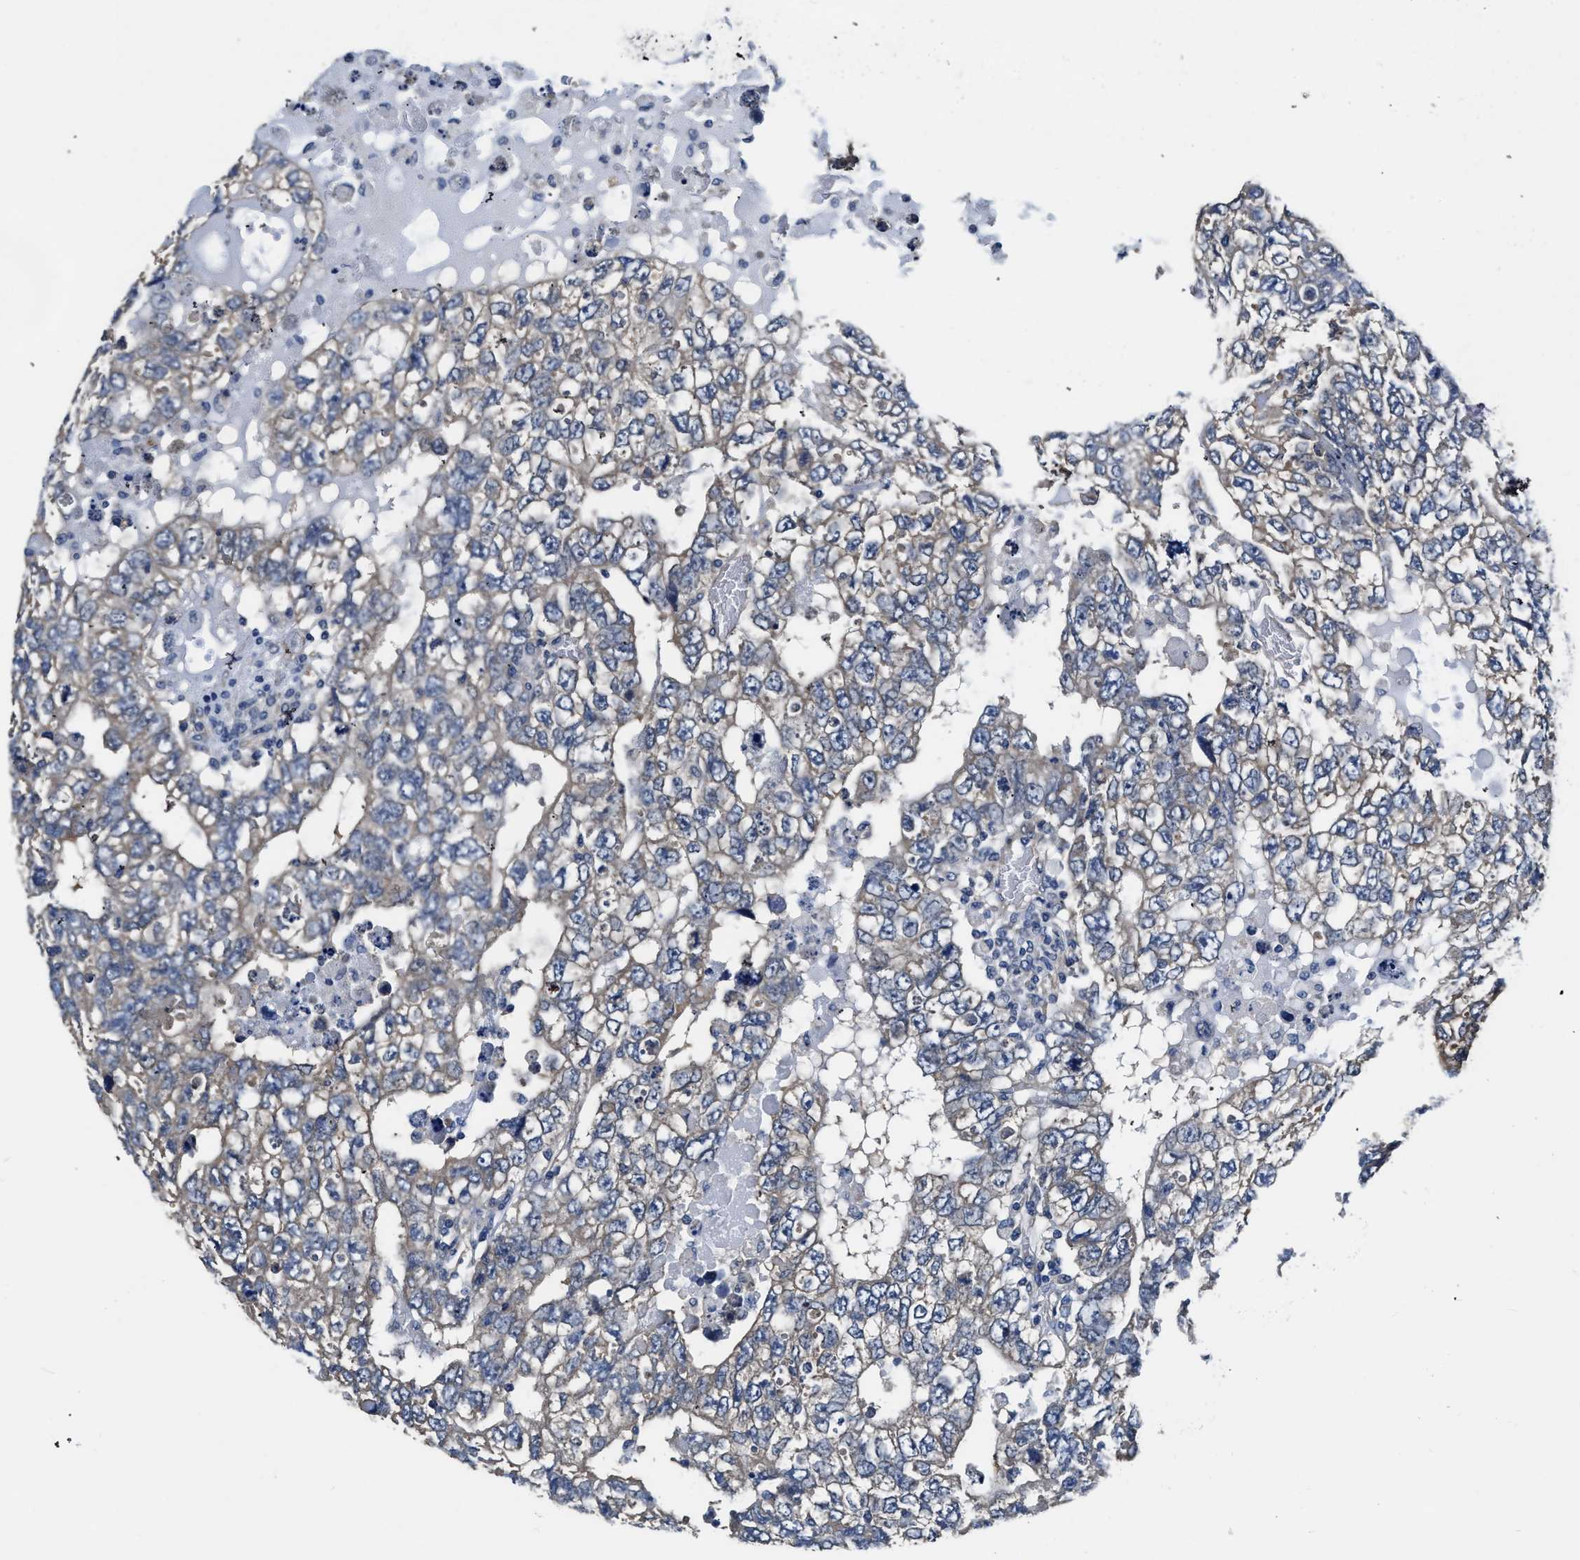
{"staining": {"intensity": "weak", "quantity": ">75%", "location": "cytoplasmic/membranous"}, "tissue": "testis cancer", "cell_type": "Tumor cells", "image_type": "cancer", "snomed": [{"axis": "morphology", "description": "Carcinoma, Embryonal, NOS"}, {"axis": "topography", "description": "Testis"}], "caption": "Protein positivity by IHC shows weak cytoplasmic/membranous expression in about >75% of tumor cells in testis cancer (embryonal carcinoma). Nuclei are stained in blue.", "gene": "C22orf42", "patient": {"sex": "male", "age": 36}}